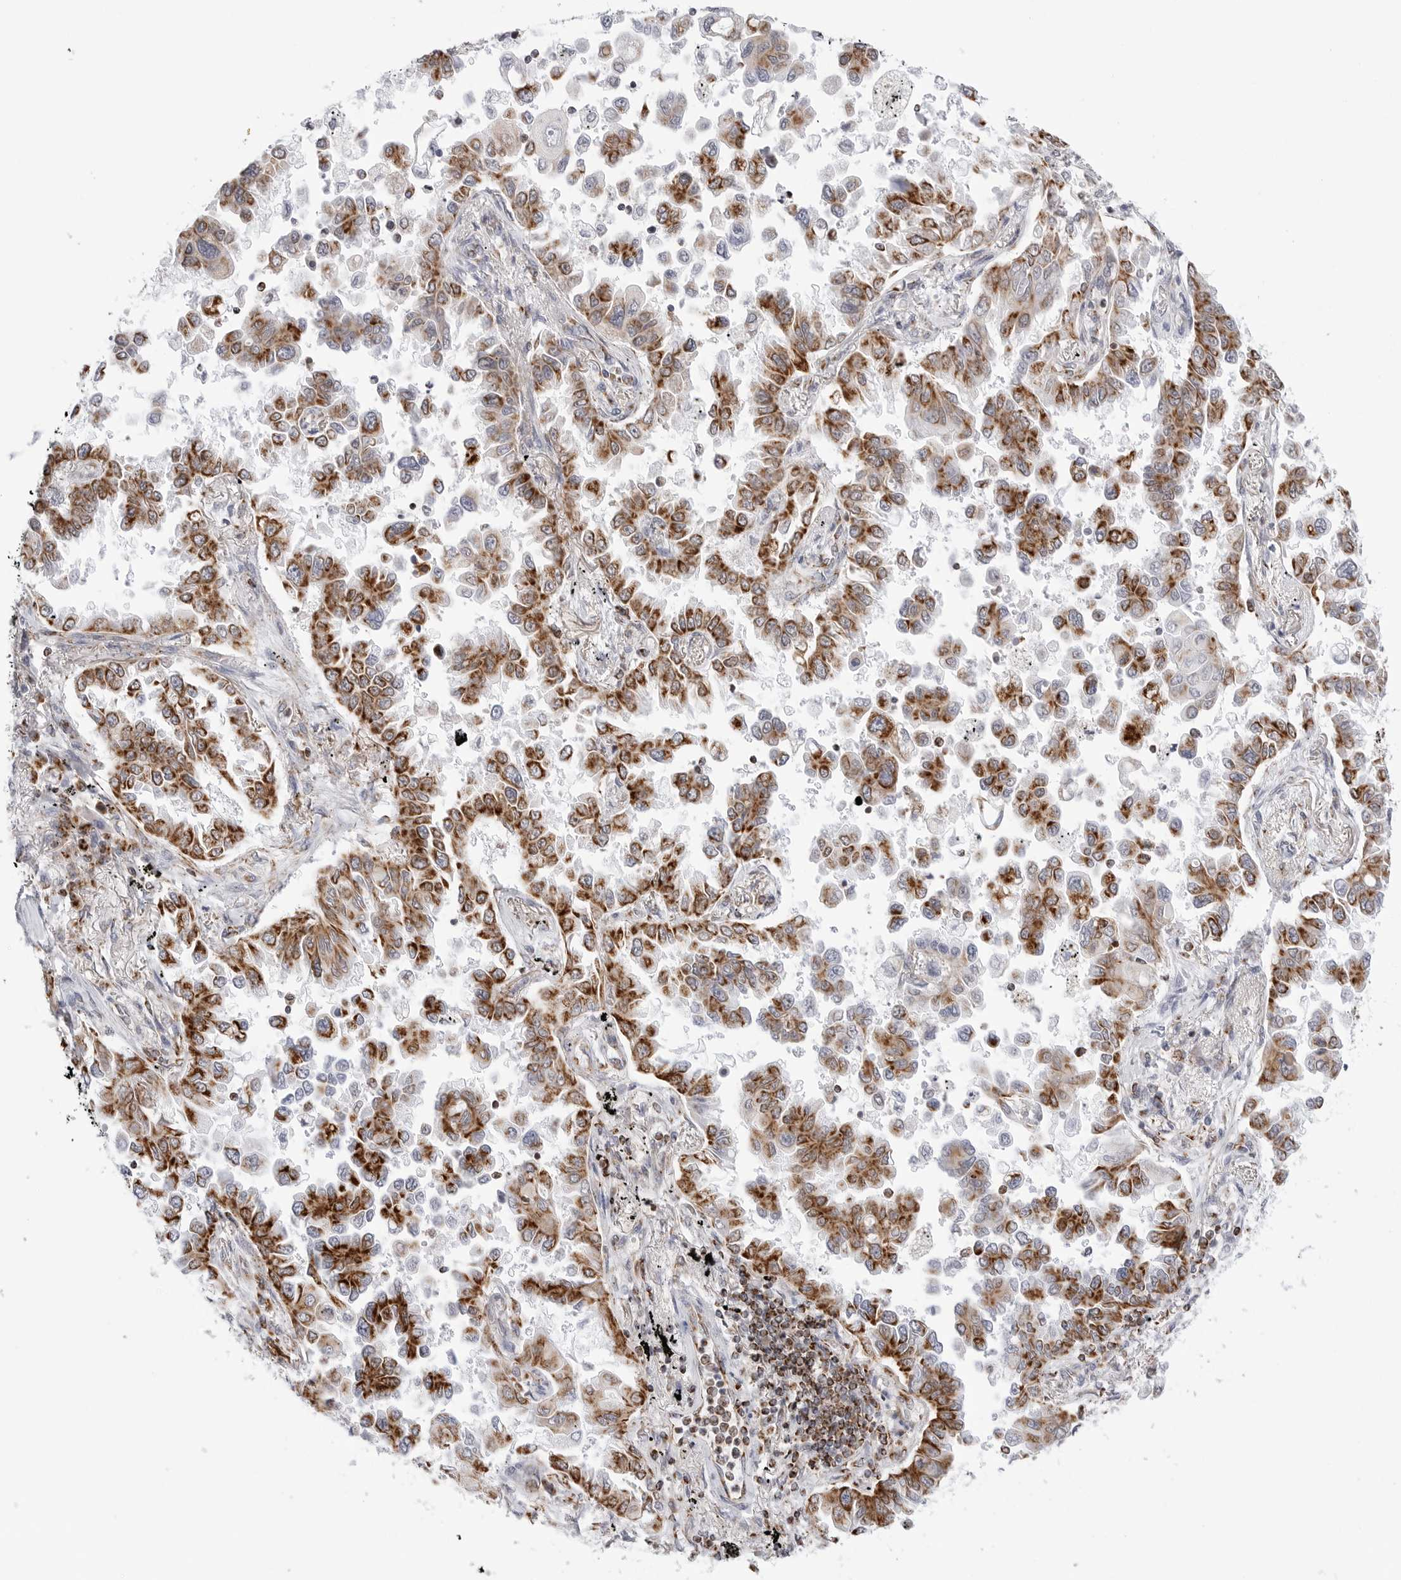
{"staining": {"intensity": "moderate", "quantity": ">75%", "location": "cytoplasmic/membranous"}, "tissue": "lung cancer", "cell_type": "Tumor cells", "image_type": "cancer", "snomed": [{"axis": "morphology", "description": "Adenocarcinoma, NOS"}, {"axis": "topography", "description": "Lung"}], "caption": "Brown immunohistochemical staining in human adenocarcinoma (lung) shows moderate cytoplasmic/membranous expression in approximately >75% of tumor cells. The staining is performed using DAB brown chromogen to label protein expression. The nuclei are counter-stained blue using hematoxylin.", "gene": "ATP5IF1", "patient": {"sex": "female", "age": 67}}